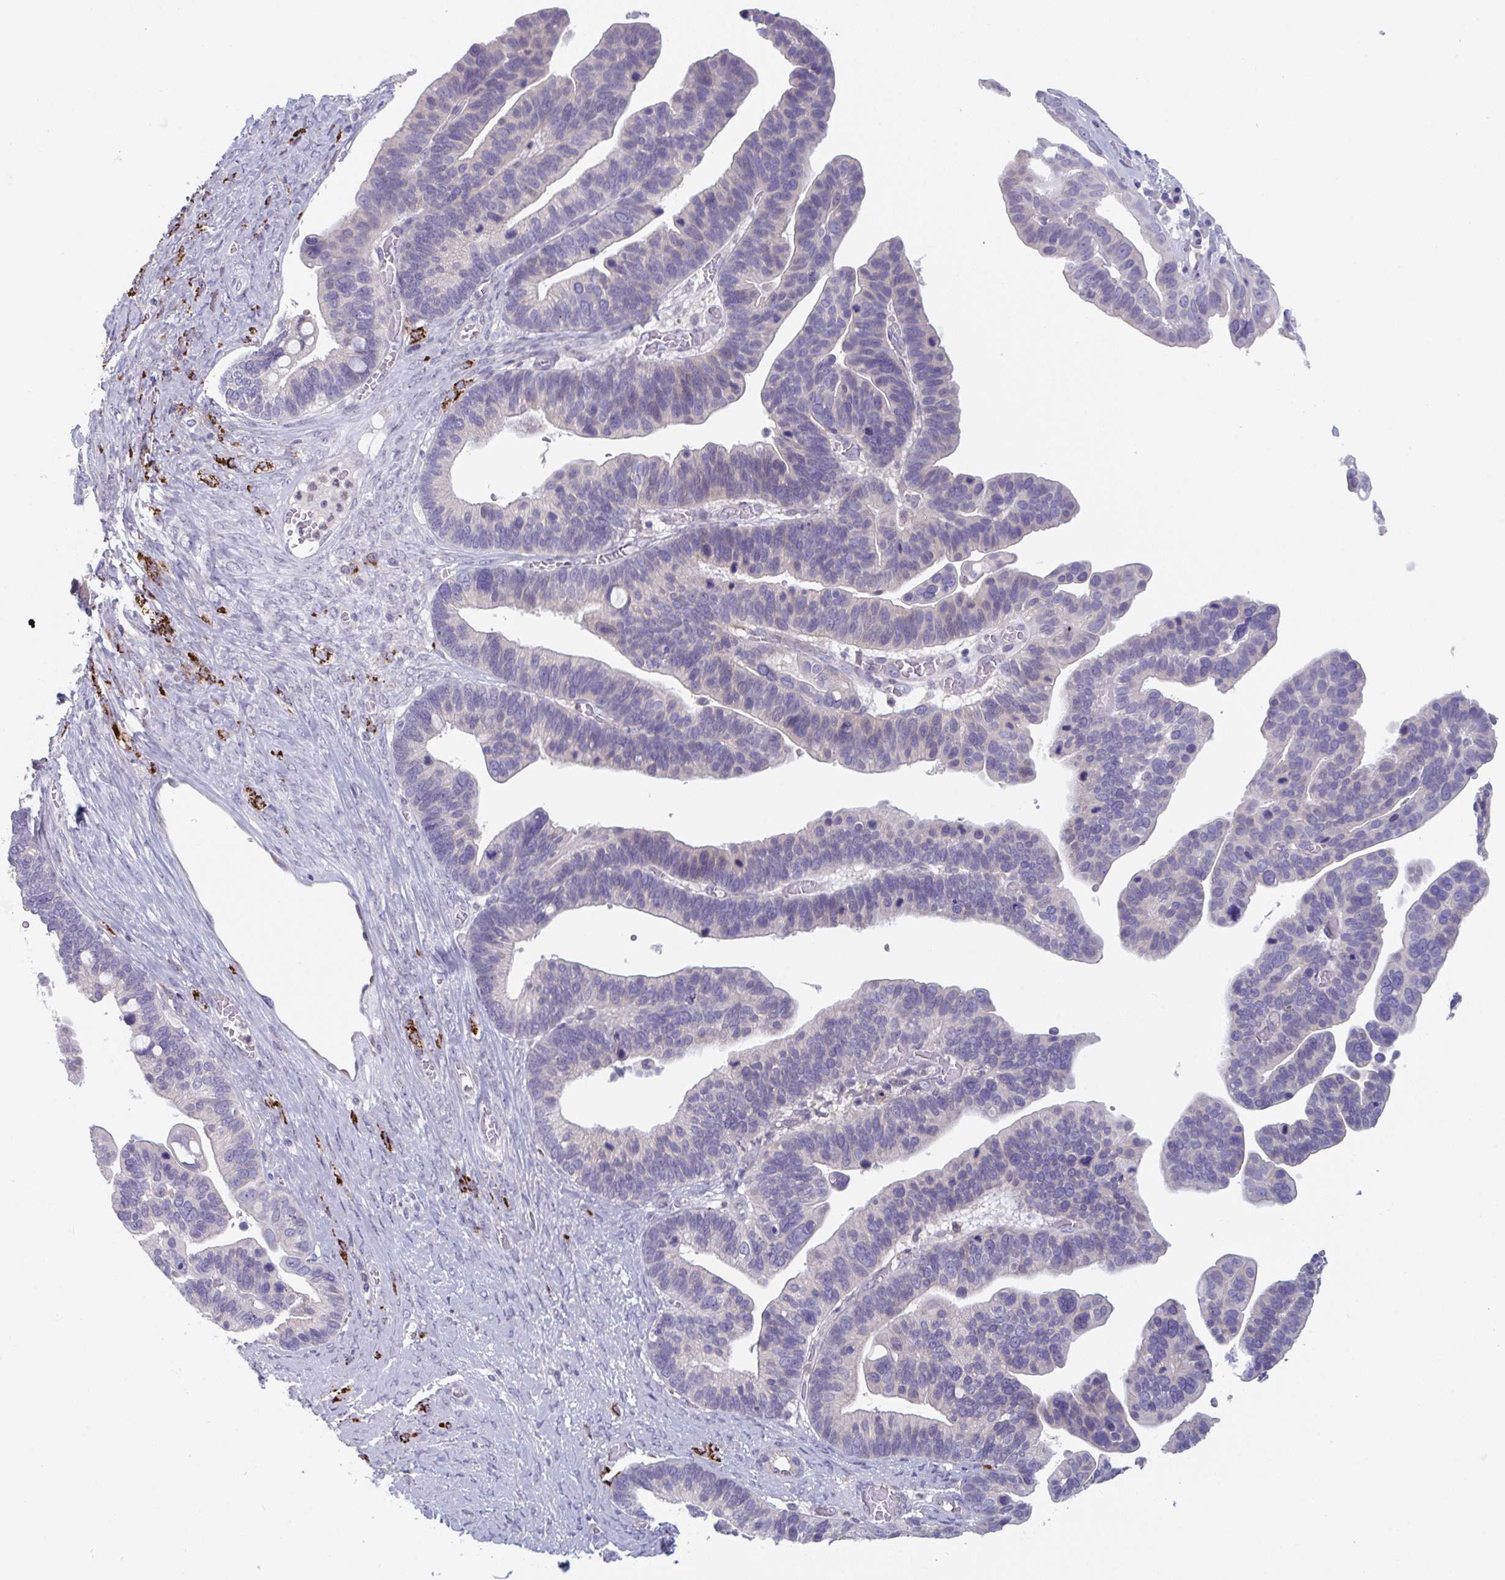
{"staining": {"intensity": "negative", "quantity": "none", "location": "none"}, "tissue": "ovarian cancer", "cell_type": "Tumor cells", "image_type": "cancer", "snomed": [{"axis": "morphology", "description": "Cystadenocarcinoma, serous, NOS"}, {"axis": "topography", "description": "Ovary"}], "caption": "A high-resolution image shows IHC staining of ovarian cancer, which displays no significant positivity in tumor cells. Brightfield microscopy of immunohistochemistry stained with DAB (3,3'-diaminobenzidine) (brown) and hematoxylin (blue), captured at high magnification.", "gene": "PTPRD", "patient": {"sex": "female", "age": 56}}